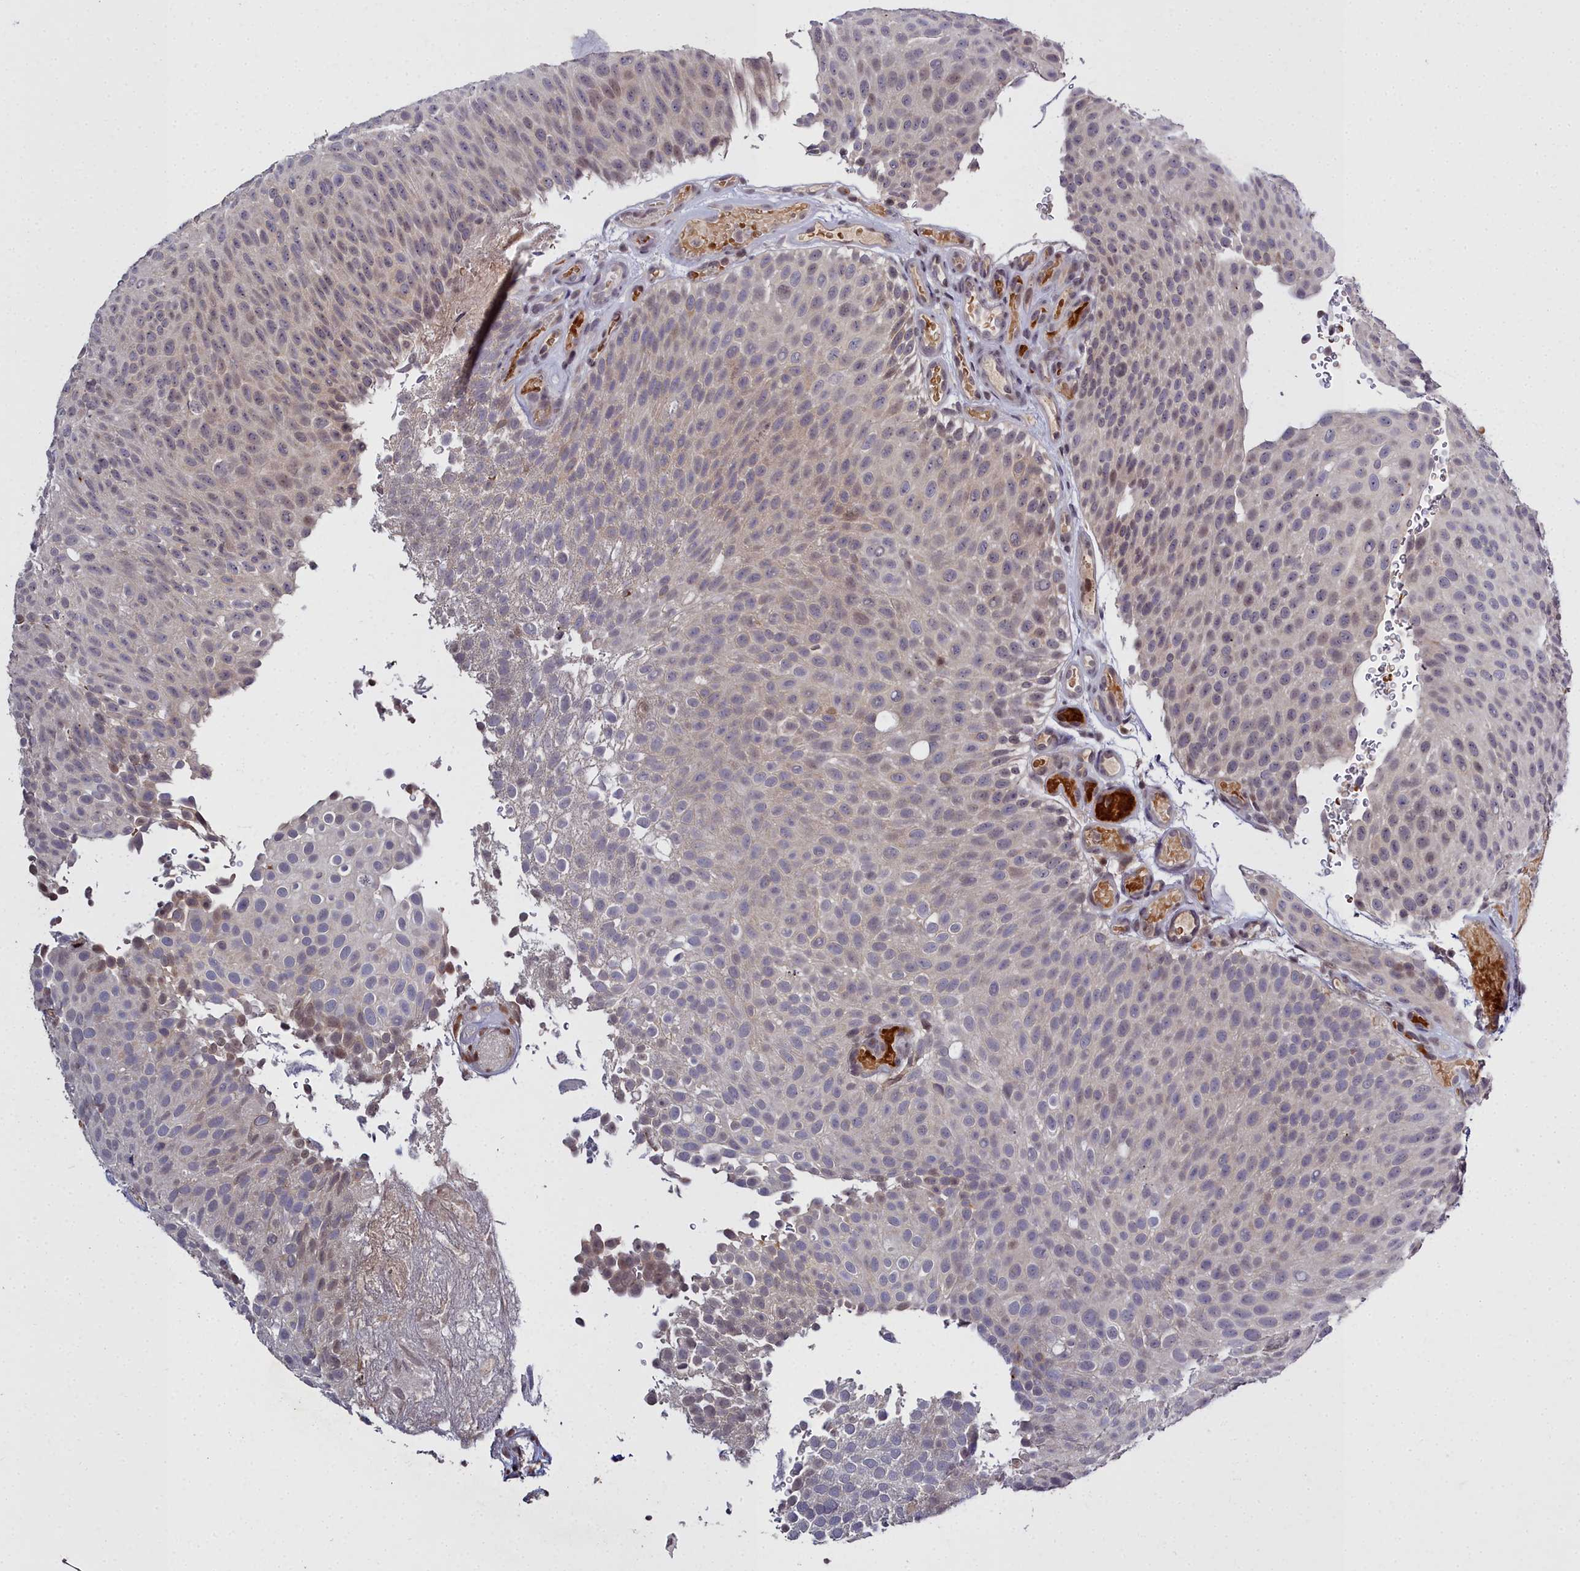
{"staining": {"intensity": "negative", "quantity": "none", "location": "none"}, "tissue": "urothelial cancer", "cell_type": "Tumor cells", "image_type": "cancer", "snomed": [{"axis": "morphology", "description": "Urothelial carcinoma, Low grade"}, {"axis": "topography", "description": "Urinary bladder"}], "caption": "Tumor cells show no significant expression in urothelial cancer.", "gene": "FZD4", "patient": {"sex": "male", "age": 78}}